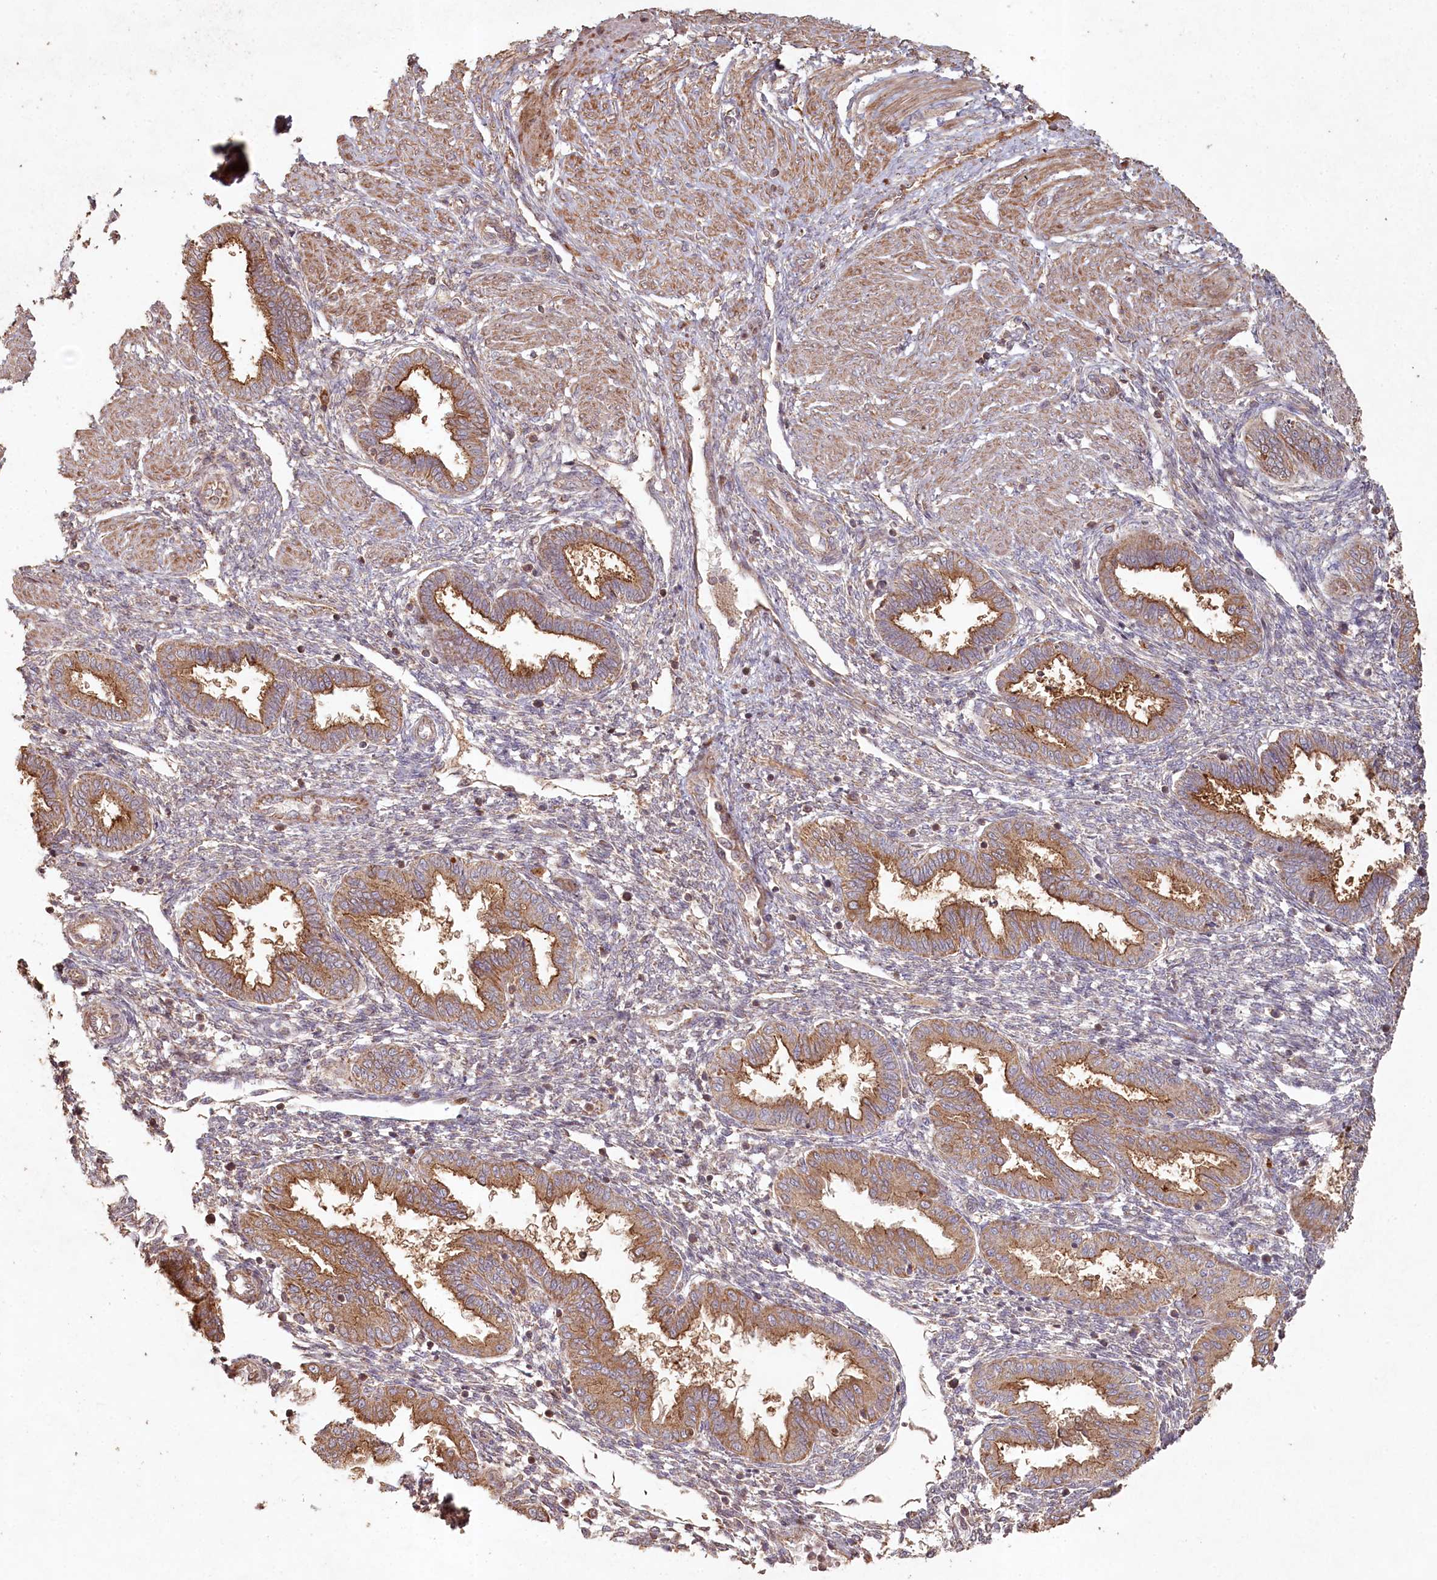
{"staining": {"intensity": "weak", "quantity": "25%-75%", "location": "cytoplasmic/membranous"}, "tissue": "endometrium", "cell_type": "Cells in endometrial stroma", "image_type": "normal", "snomed": [{"axis": "morphology", "description": "Normal tissue, NOS"}, {"axis": "topography", "description": "Endometrium"}], "caption": "IHC of normal endometrium reveals low levels of weak cytoplasmic/membranous expression in about 25%-75% of cells in endometrial stroma.", "gene": "HAL", "patient": {"sex": "female", "age": 33}}